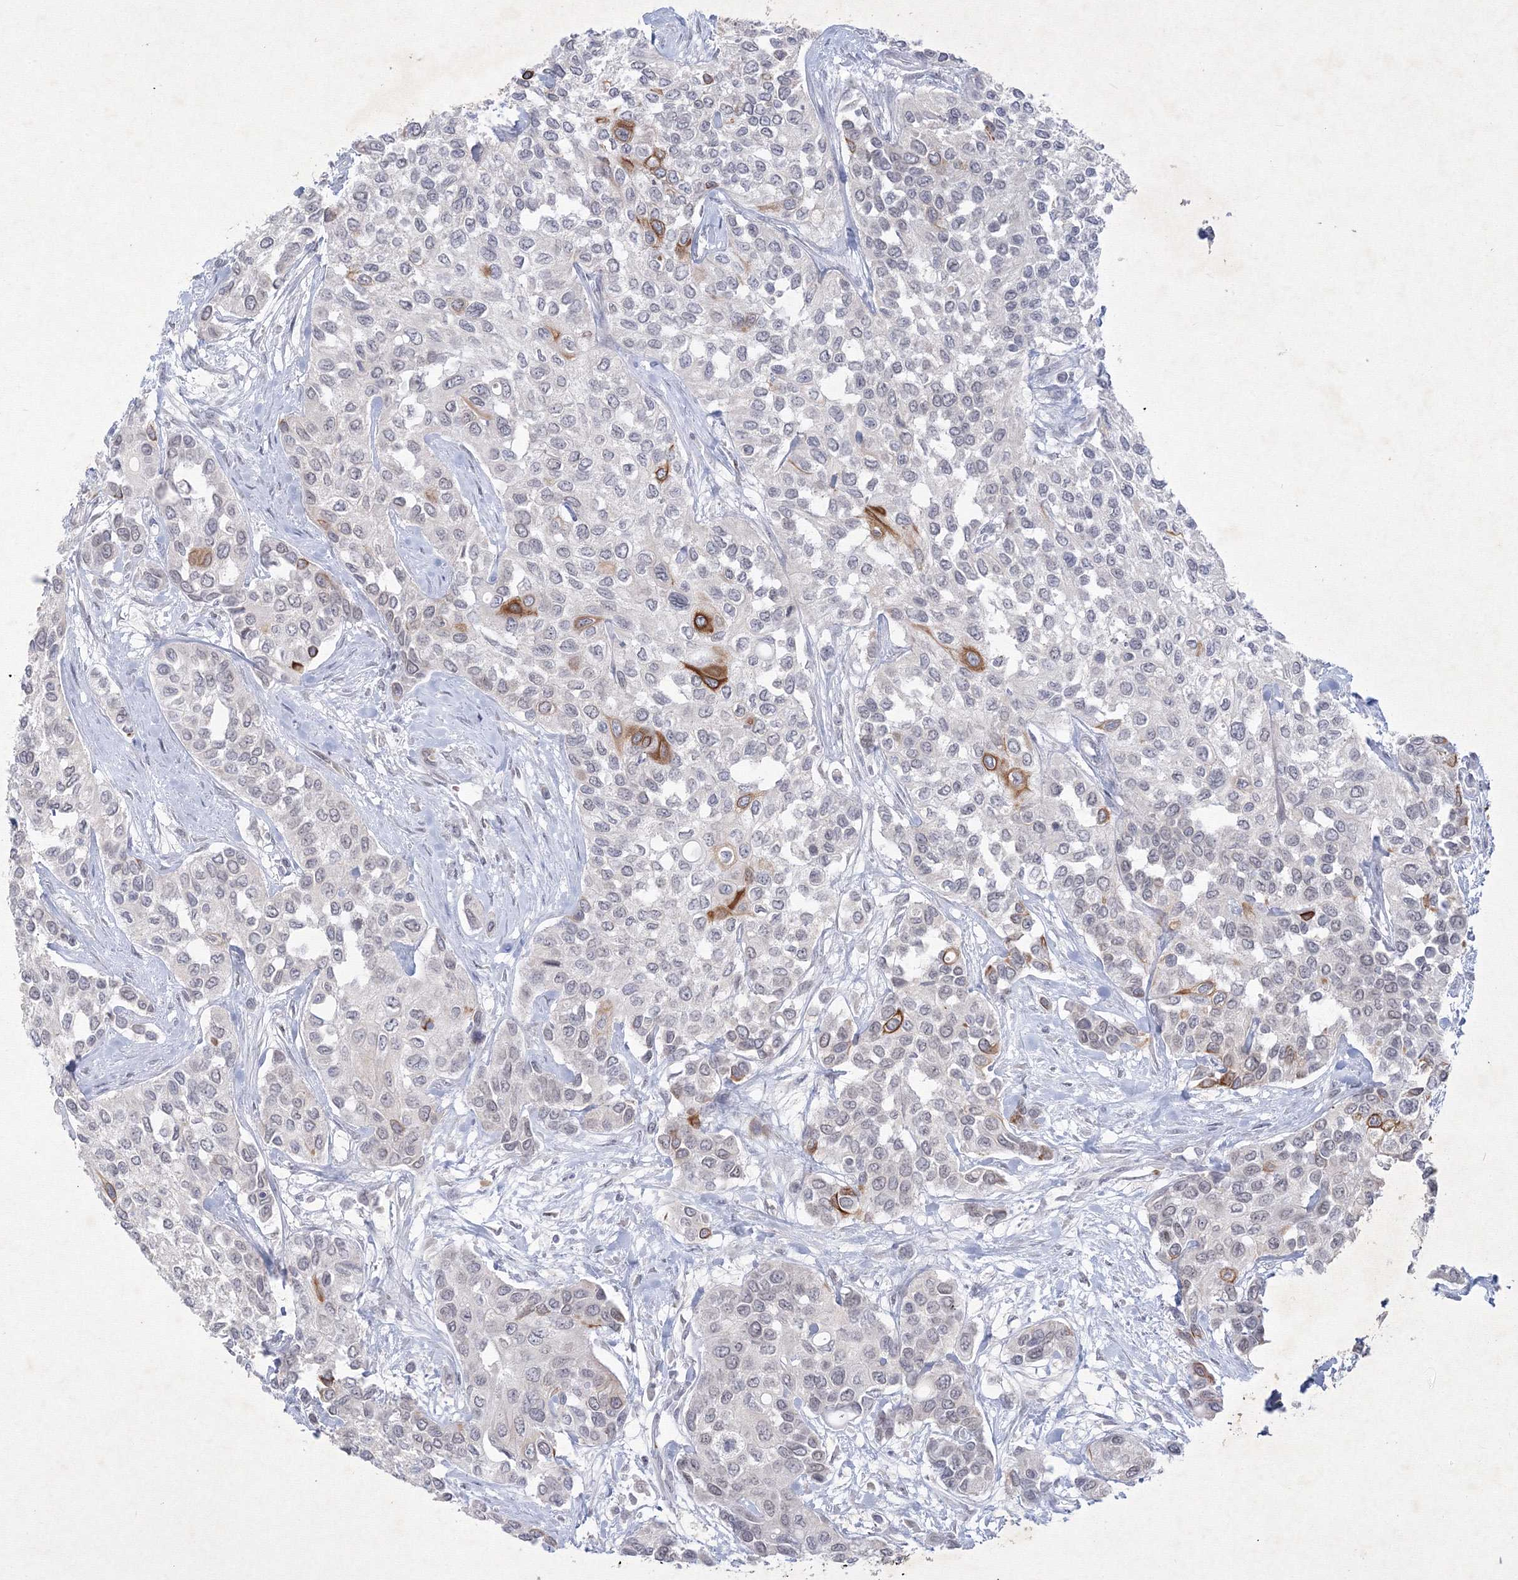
{"staining": {"intensity": "strong", "quantity": "<25%", "location": "cytoplasmic/membranous"}, "tissue": "urothelial cancer", "cell_type": "Tumor cells", "image_type": "cancer", "snomed": [{"axis": "morphology", "description": "Normal tissue, NOS"}, {"axis": "morphology", "description": "Urothelial carcinoma, High grade"}, {"axis": "topography", "description": "Vascular tissue"}, {"axis": "topography", "description": "Urinary bladder"}], "caption": "There is medium levels of strong cytoplasmic/membranous expression in tumor cells of urothelial cancer, as demonstrated by immunohistochemical staining (brown color).", "gene": "NXPE3", "patient": {"sex": "female", "age": 56}}